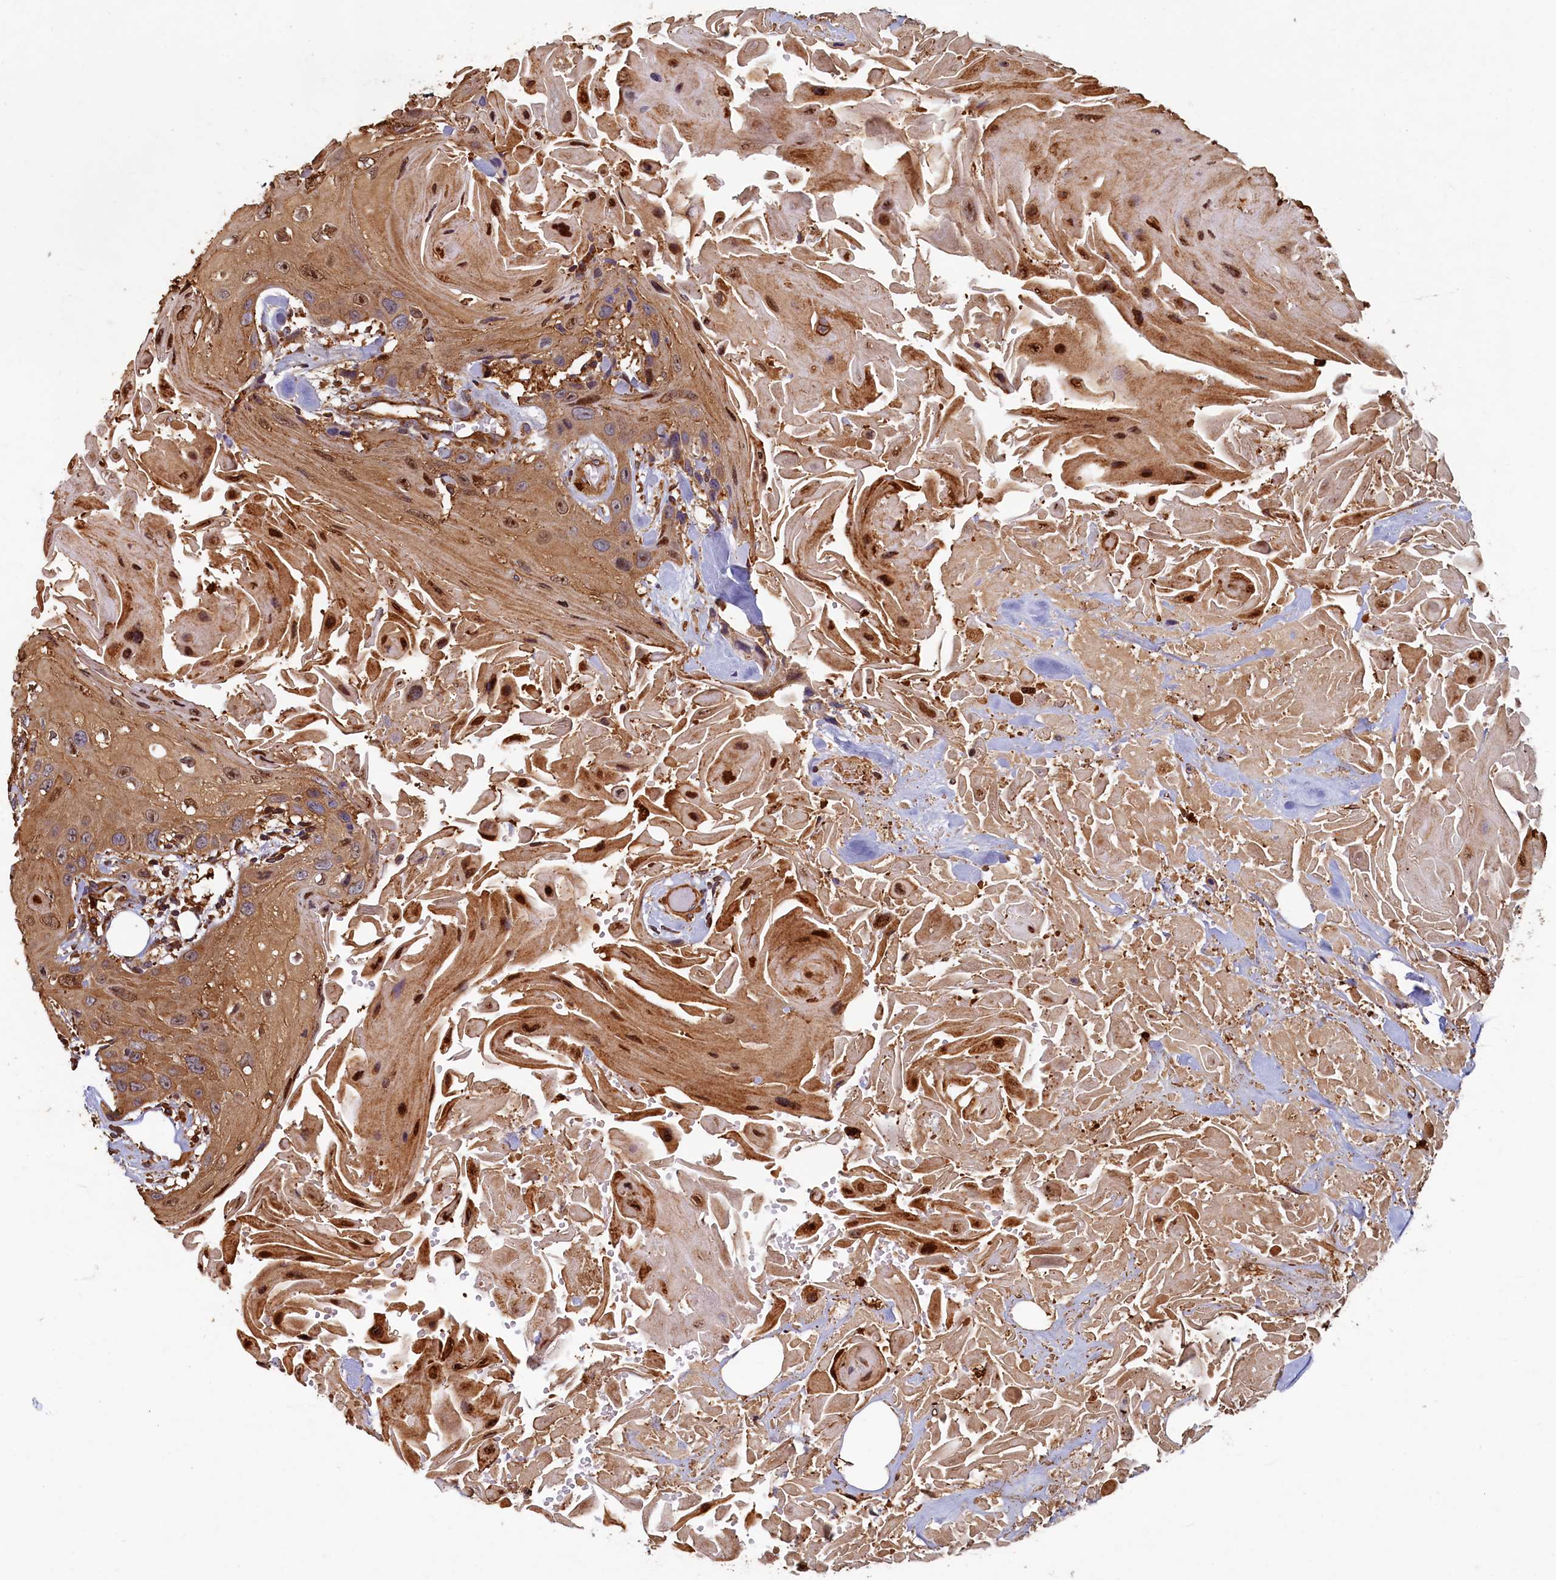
{"staining": {"intensity": "moderate", "quantity": ">75%", "location": "cytoplasmic/membranous,nuclear"}, "tissue": "head and neck cancer", "cell_type": "Tumor cells", "image_type": "cancer", "snomed": [{"axis": "morphology", "description": "Squamous cell carcinoma, NOS"}, {"axis": "topography", "description": "Head-Neck"}], "caption": "An immunohistochemistry (IHC) photomicrograph of neoplastic tissue is shown. Protein staining in brown highlights moderate cytoplasmic/membranous and nuclear positivity in head and neck cancer within tumor cells. The staining is performed using DAB brown chromogen to label protein expression. The nuclei are counter-stained blue using hematoxylin.", "gene": "CCDC102B", "patient": {"sex": "male", "age": 81}}